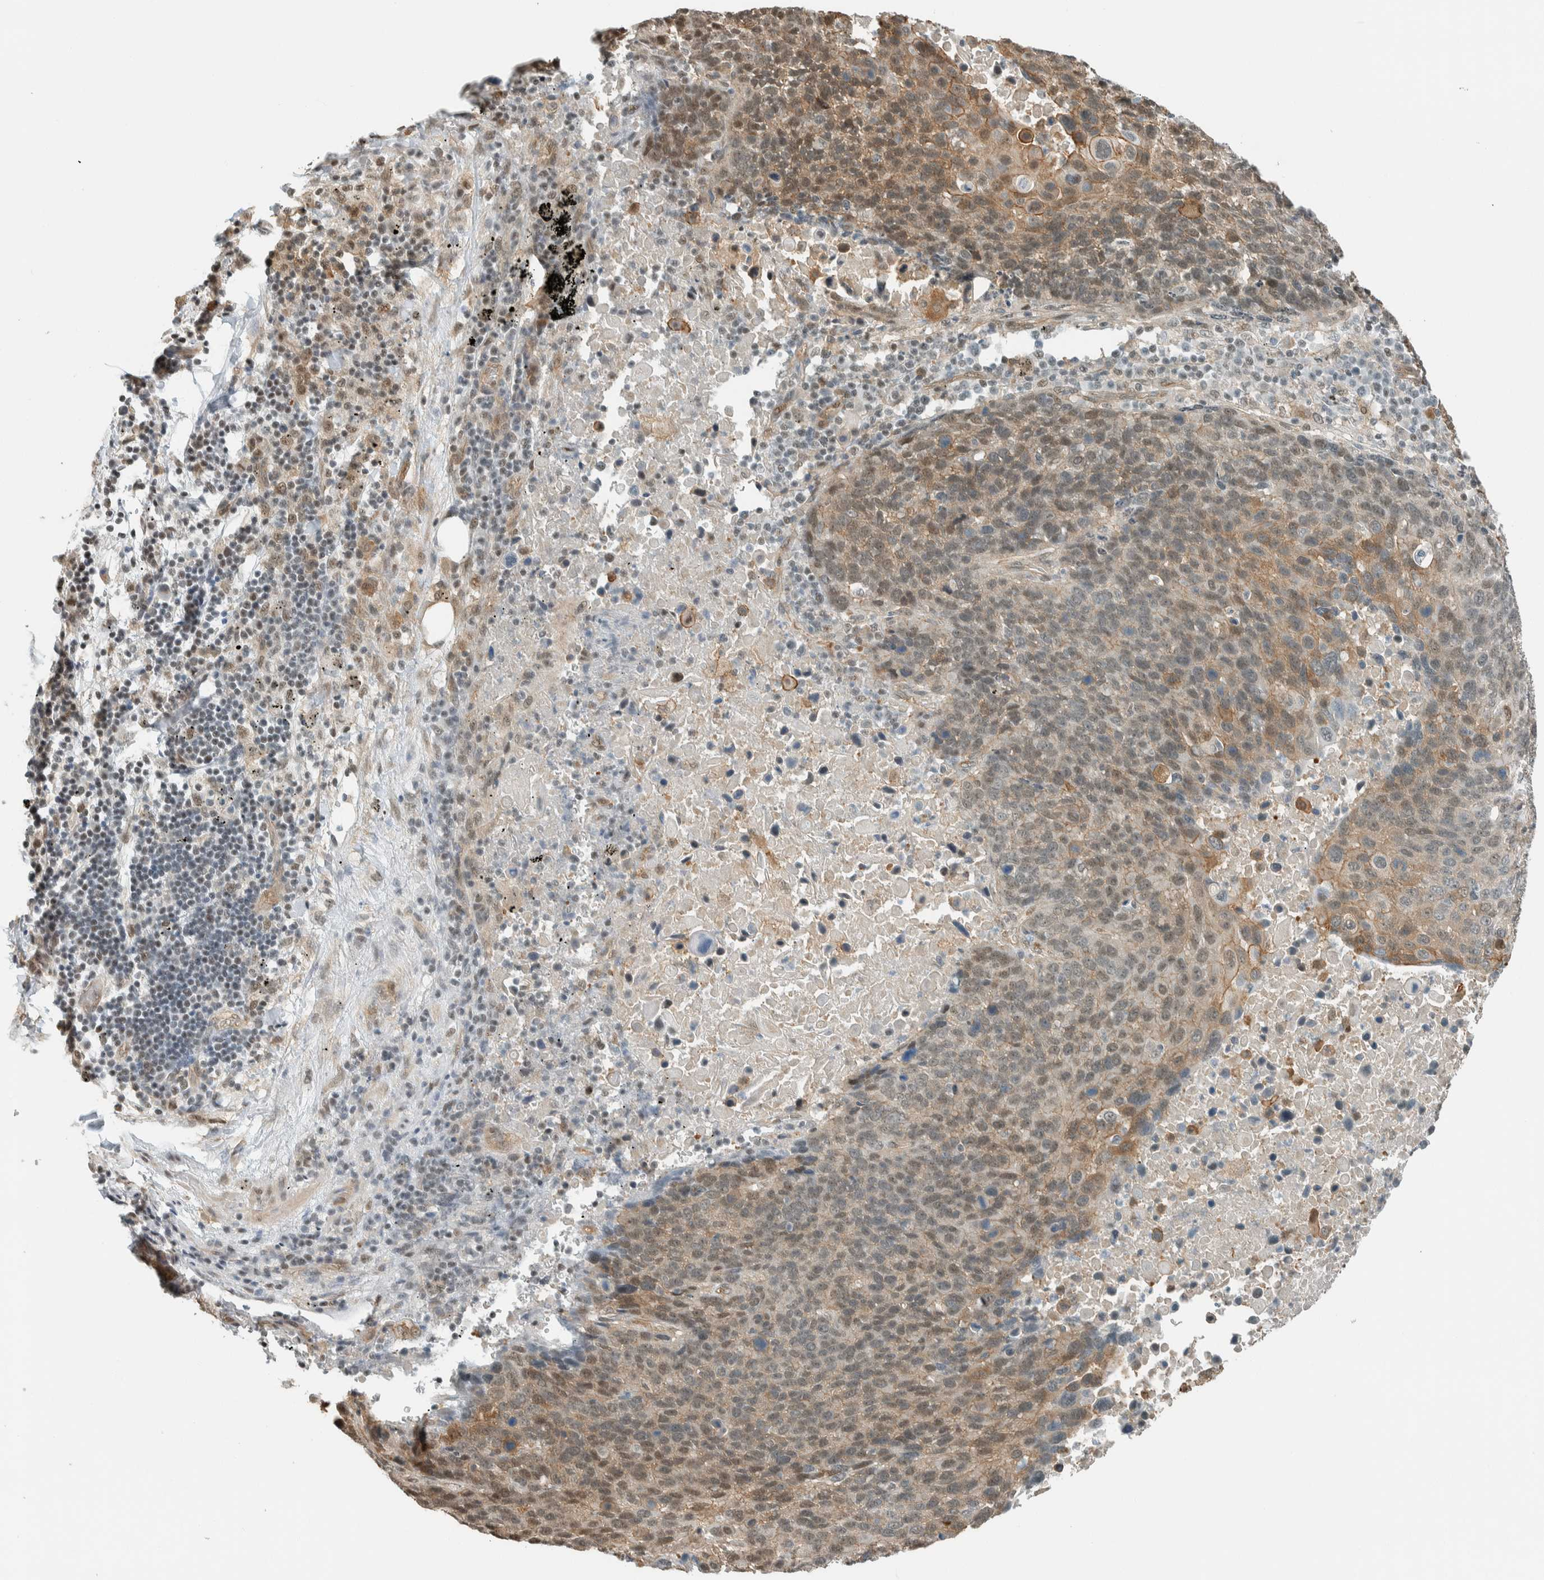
{"staining": {"intensity": "moderate", "quantity": "25%-75%", "location": "cytoplasmic/membranous,nuclear"}, "tissue": "lung cancer", "cell_type": "Tumor cells", "image_type": "cancer", "snomed": [{"axis": "morphology", "description": "Squamous cell carcinoma, NOS"}, {"axis": "topography", "description": "Lung"}], "caption": "Brown immunohistochemical staining in squamous cell carcinoma (lung) demonstrates moderate cytoplasmic/membranous and nuclear positivity in approximately 25%-75% of tumor cells.", "gene": "NIBAN2", "patient": {"sex": "male", "age": 66}}